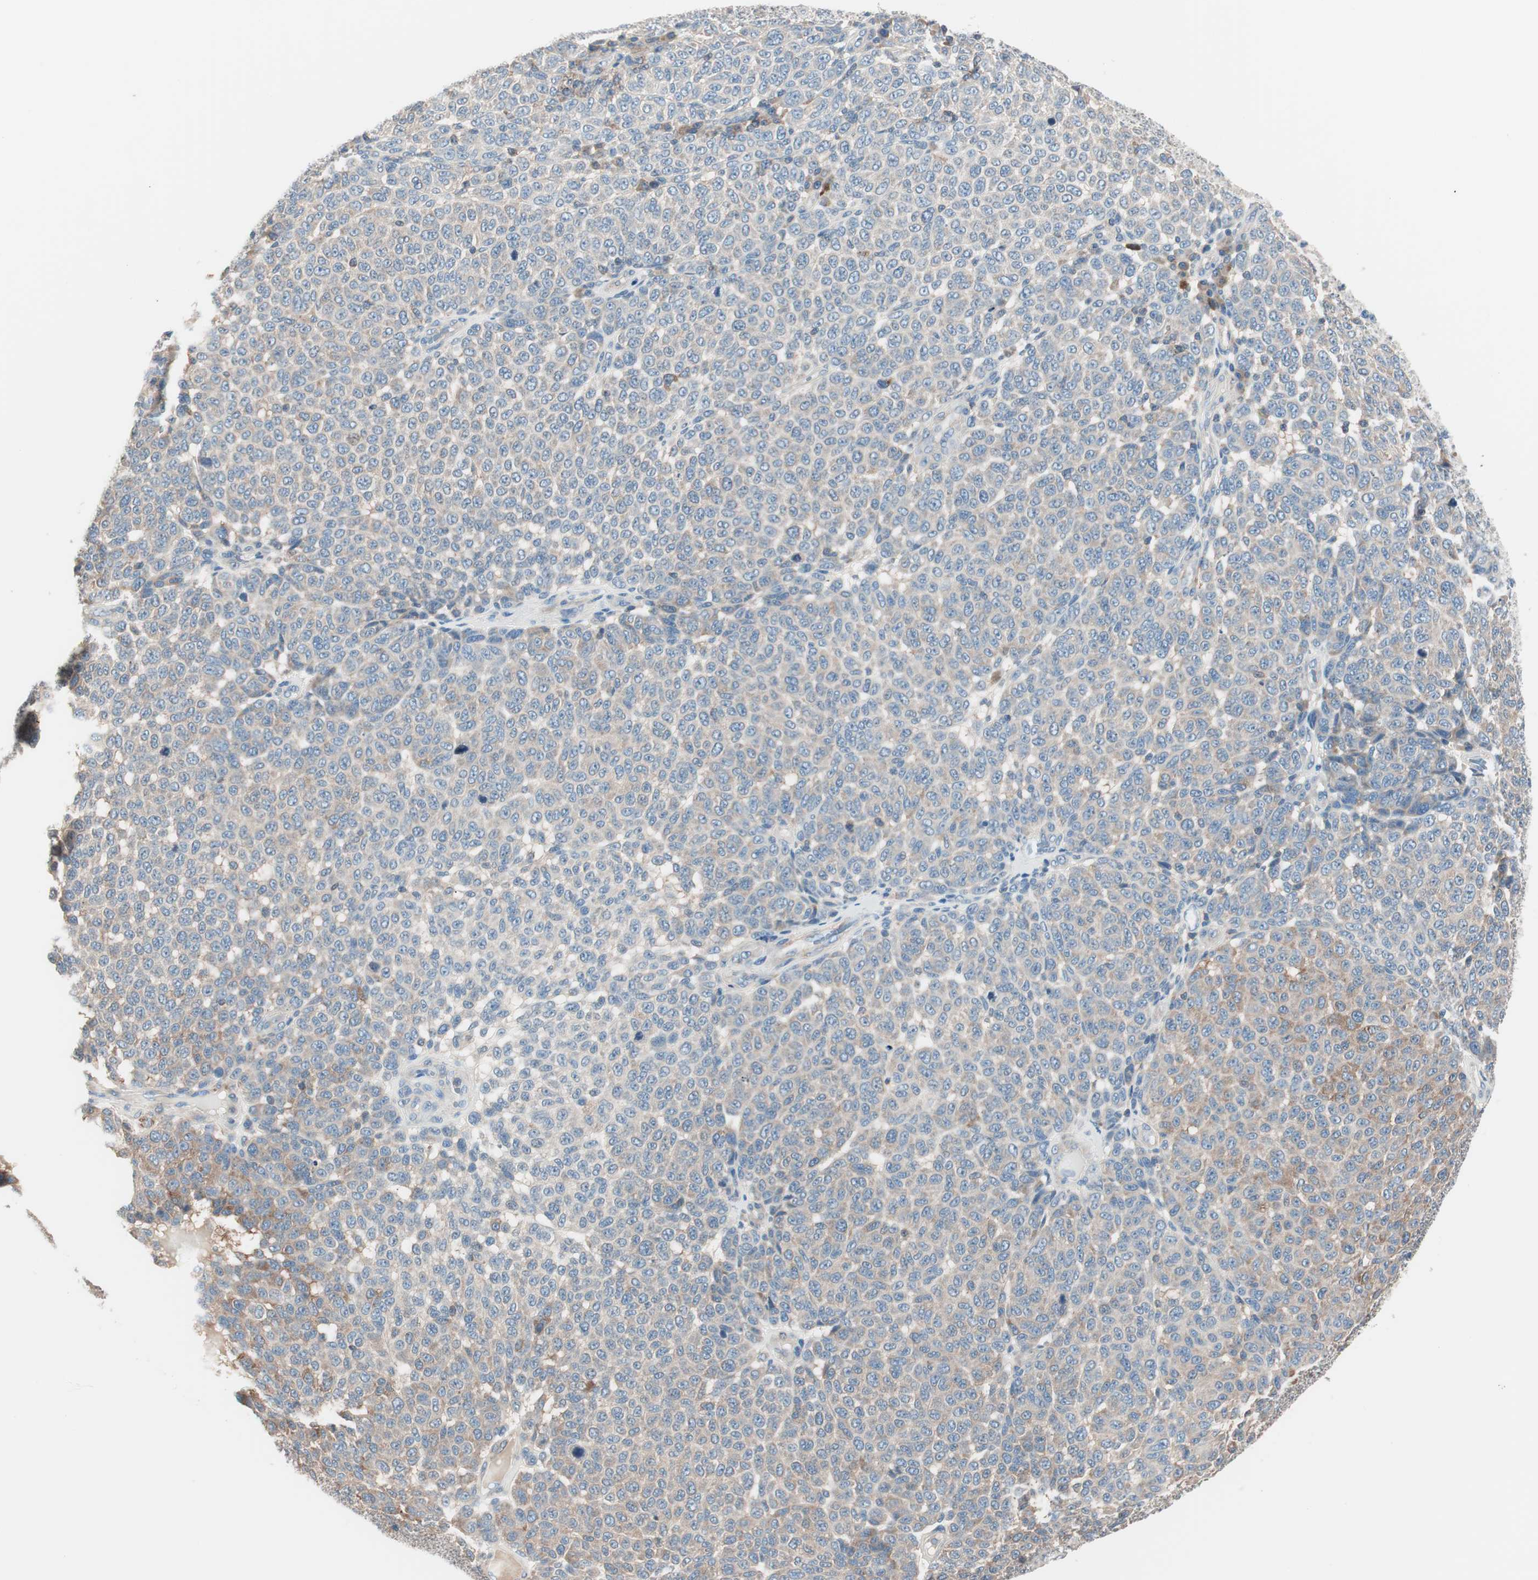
{"staining": {"intensity": "weak", "quantity": ">75%", "location": "cytoplasmic/membranous"}, "tissue": "melanoma", "cell_type": "Tumor cells", "image_type": "cancer", "snomed": [{"axis": "morphology", "description": "Malignant melanoma, NOS"}, {"axis": "topography", "description": "Skin"}], "caption": "This is an image of immunohistochemistry (IHC) staining of melanoma, which shows weak expression in the cytoplasmic/membranous of tumor cells.", "gene": "RAD54B", "patient": {"sex": "male", "age": 59}}